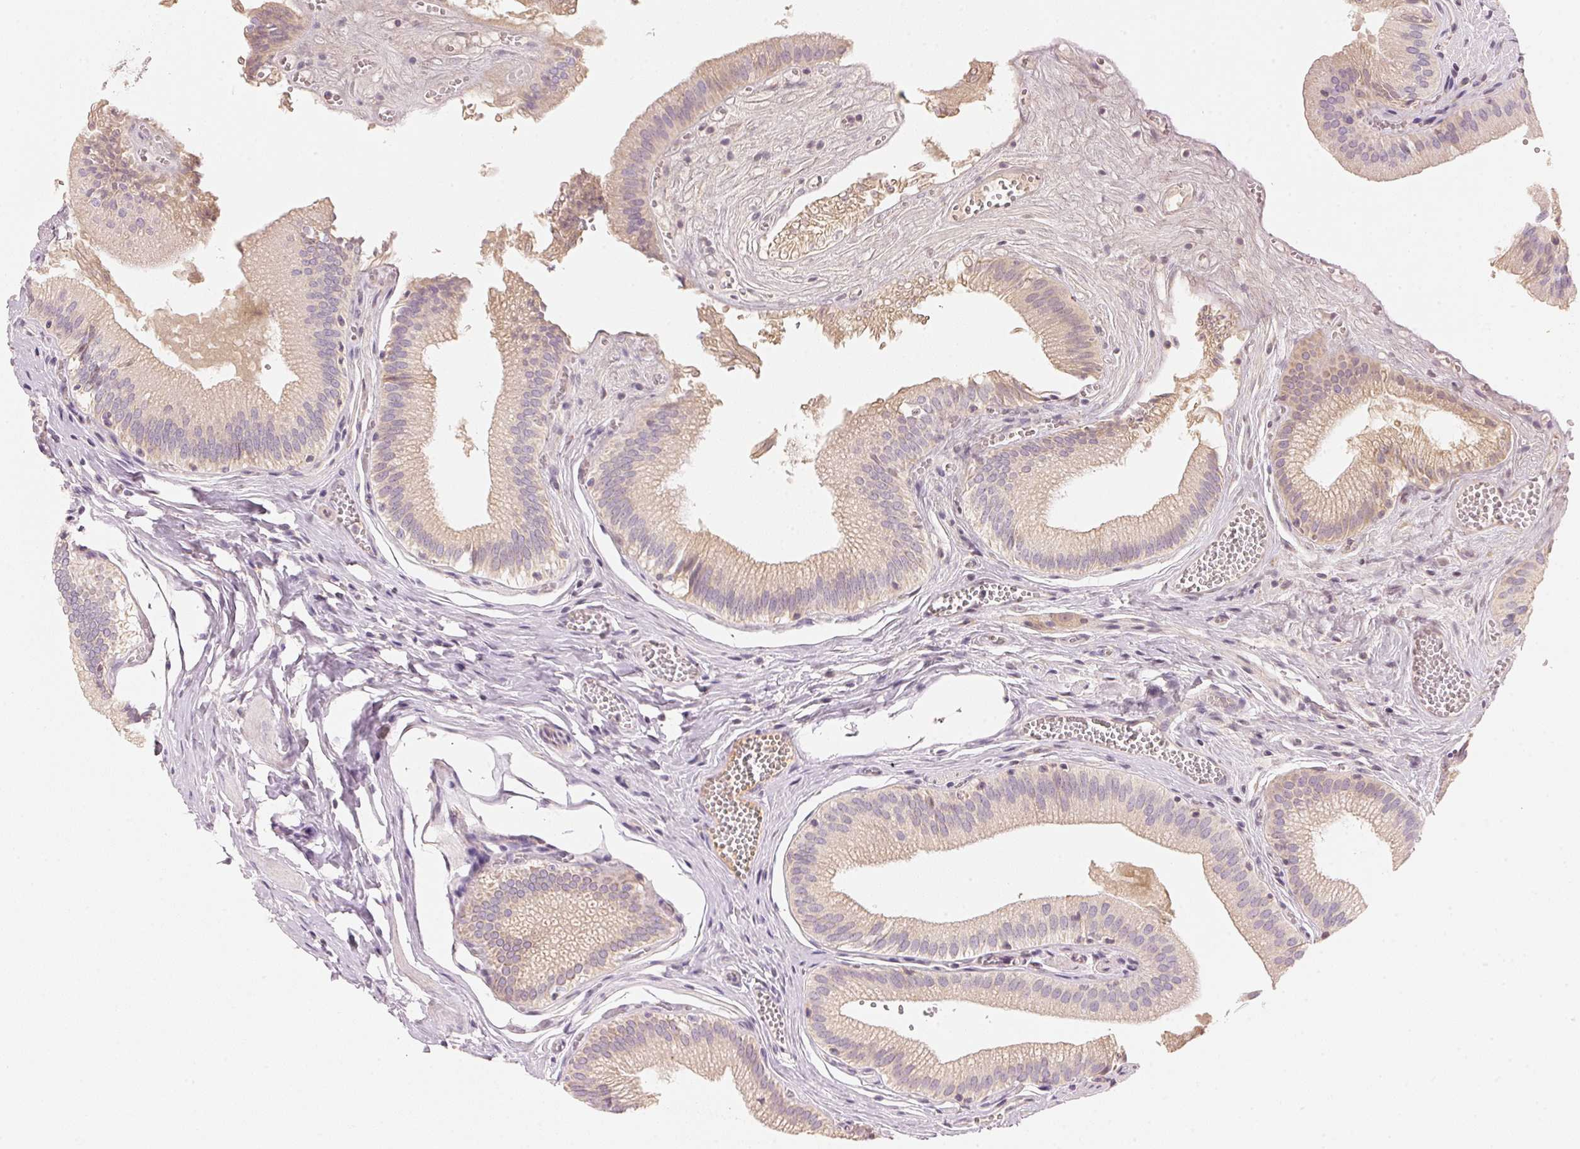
{"staining": {"intensity": "weak", "quantity": "25%-75%", "location": "cytoplasmic/membranous"}, "tissue": "gallbladder", "cell_type": "Glandular cells", "image_type": "normal", "snomed": [{"axis": "morphology", "description": "Normal tissue, NOS"}, {"axis": "topography", "description": "Gallbladder"}, {"axis": "topography", "description": "Peripheral nerve tissue"}], "caption": "Immunohistochemical staining of benign gallbladder shows 25%-75% levels of weak cytoplasmic/membranous protein expression in approximately 25%-75% of glandular cells.", "gene": "RMDN2", "patient": {"sex": "male", "age": 17}}